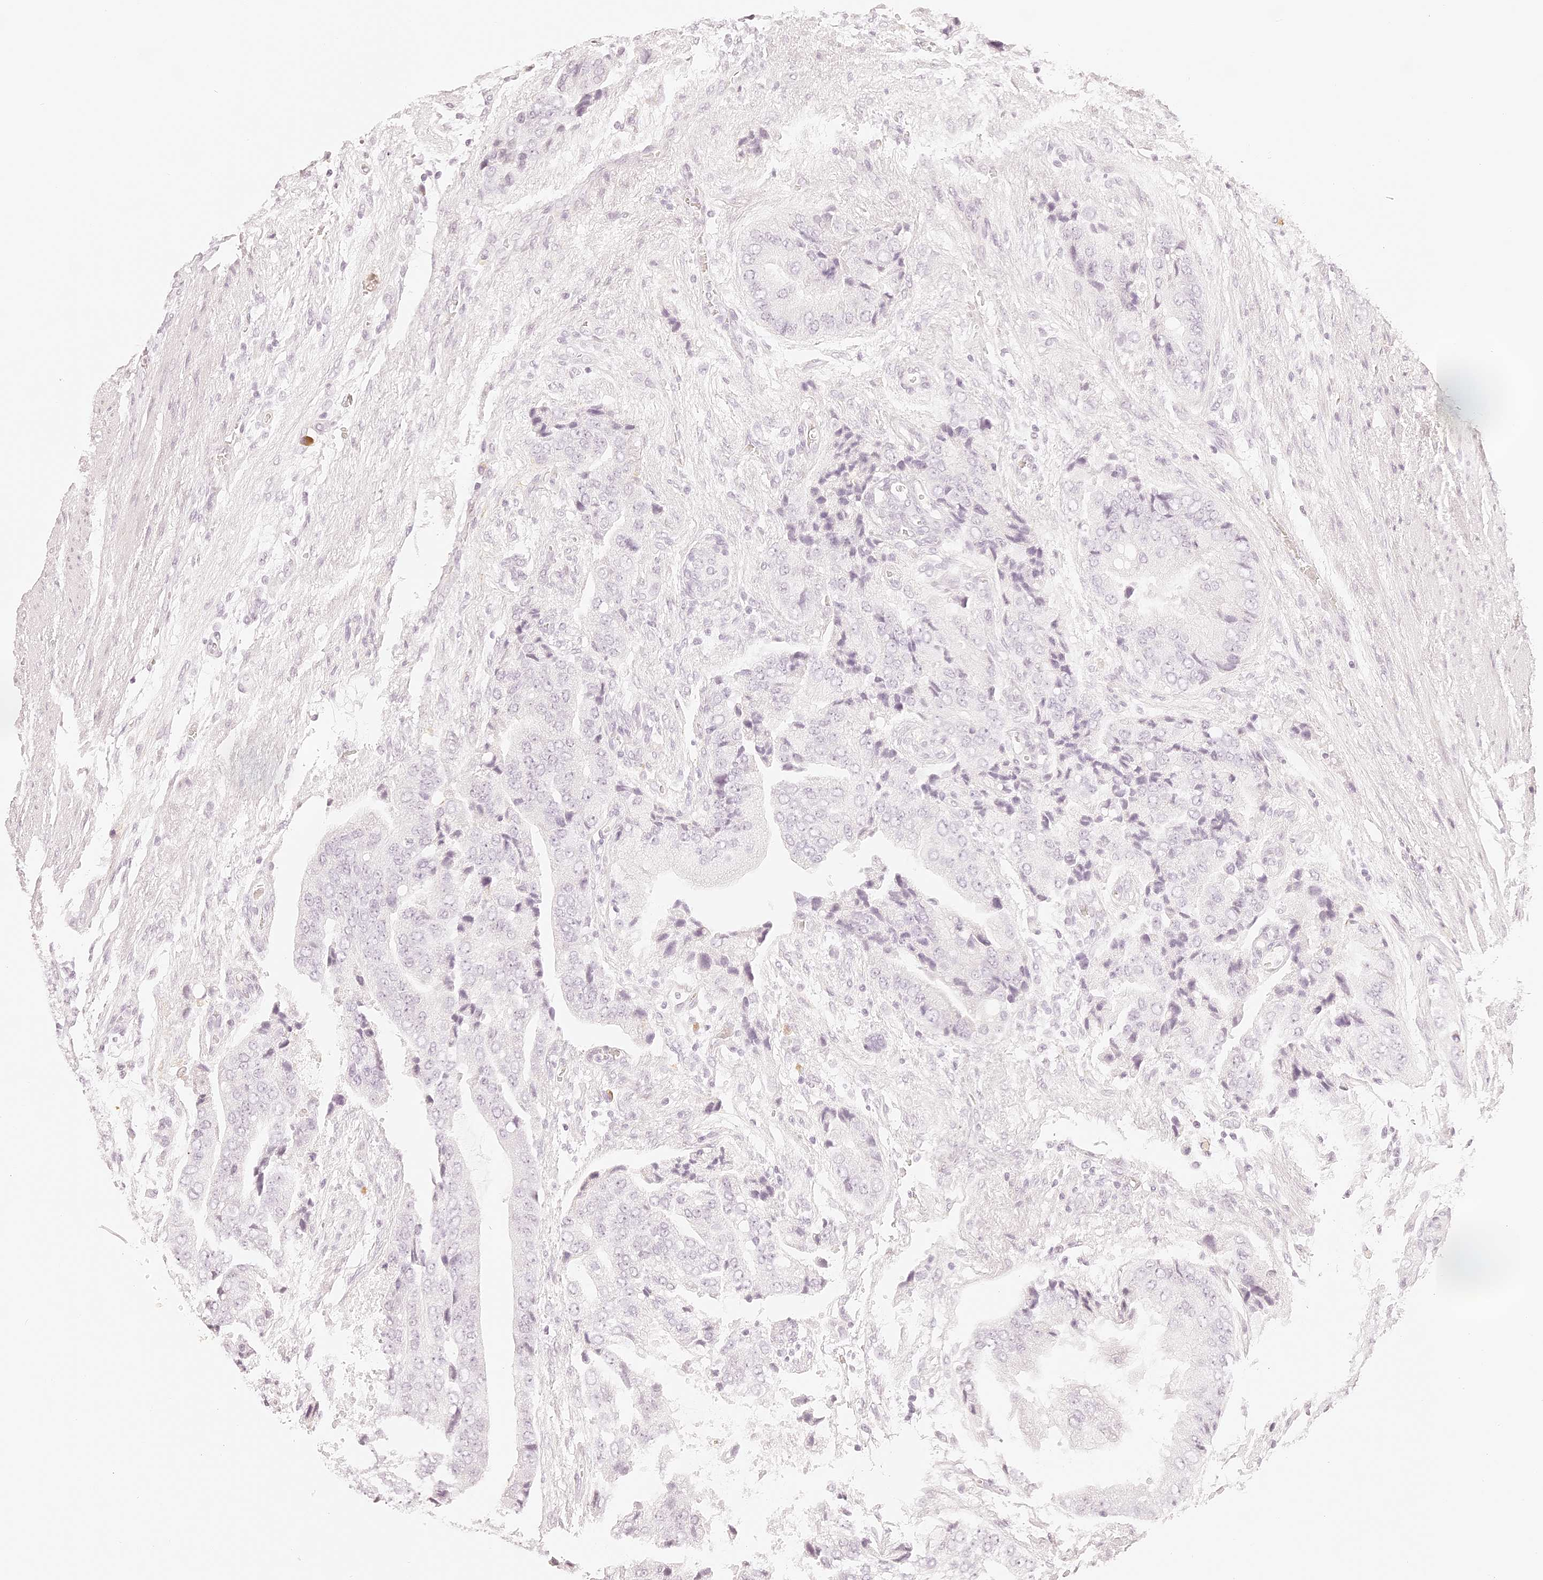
{"staining": {"intensity": "negative", "quantity": "none", "location": "none"}, "tissue": "prostate cancer", "cell_type": "Tumor cells", "image_type": "cancer", "snomed": [{"axis": "morphology", "description": "Adenocarcinoma, High grade"}, {"axis": "topography", "description": "Prostate"}], "caption": "The IHC histopathology image has no significant positivity in tumor cells of prostate cancer (adenocarcinoma (high-grade)) tissue.", "gene": "TRIM45", "patient": {"sex": "male", "age": 70}}